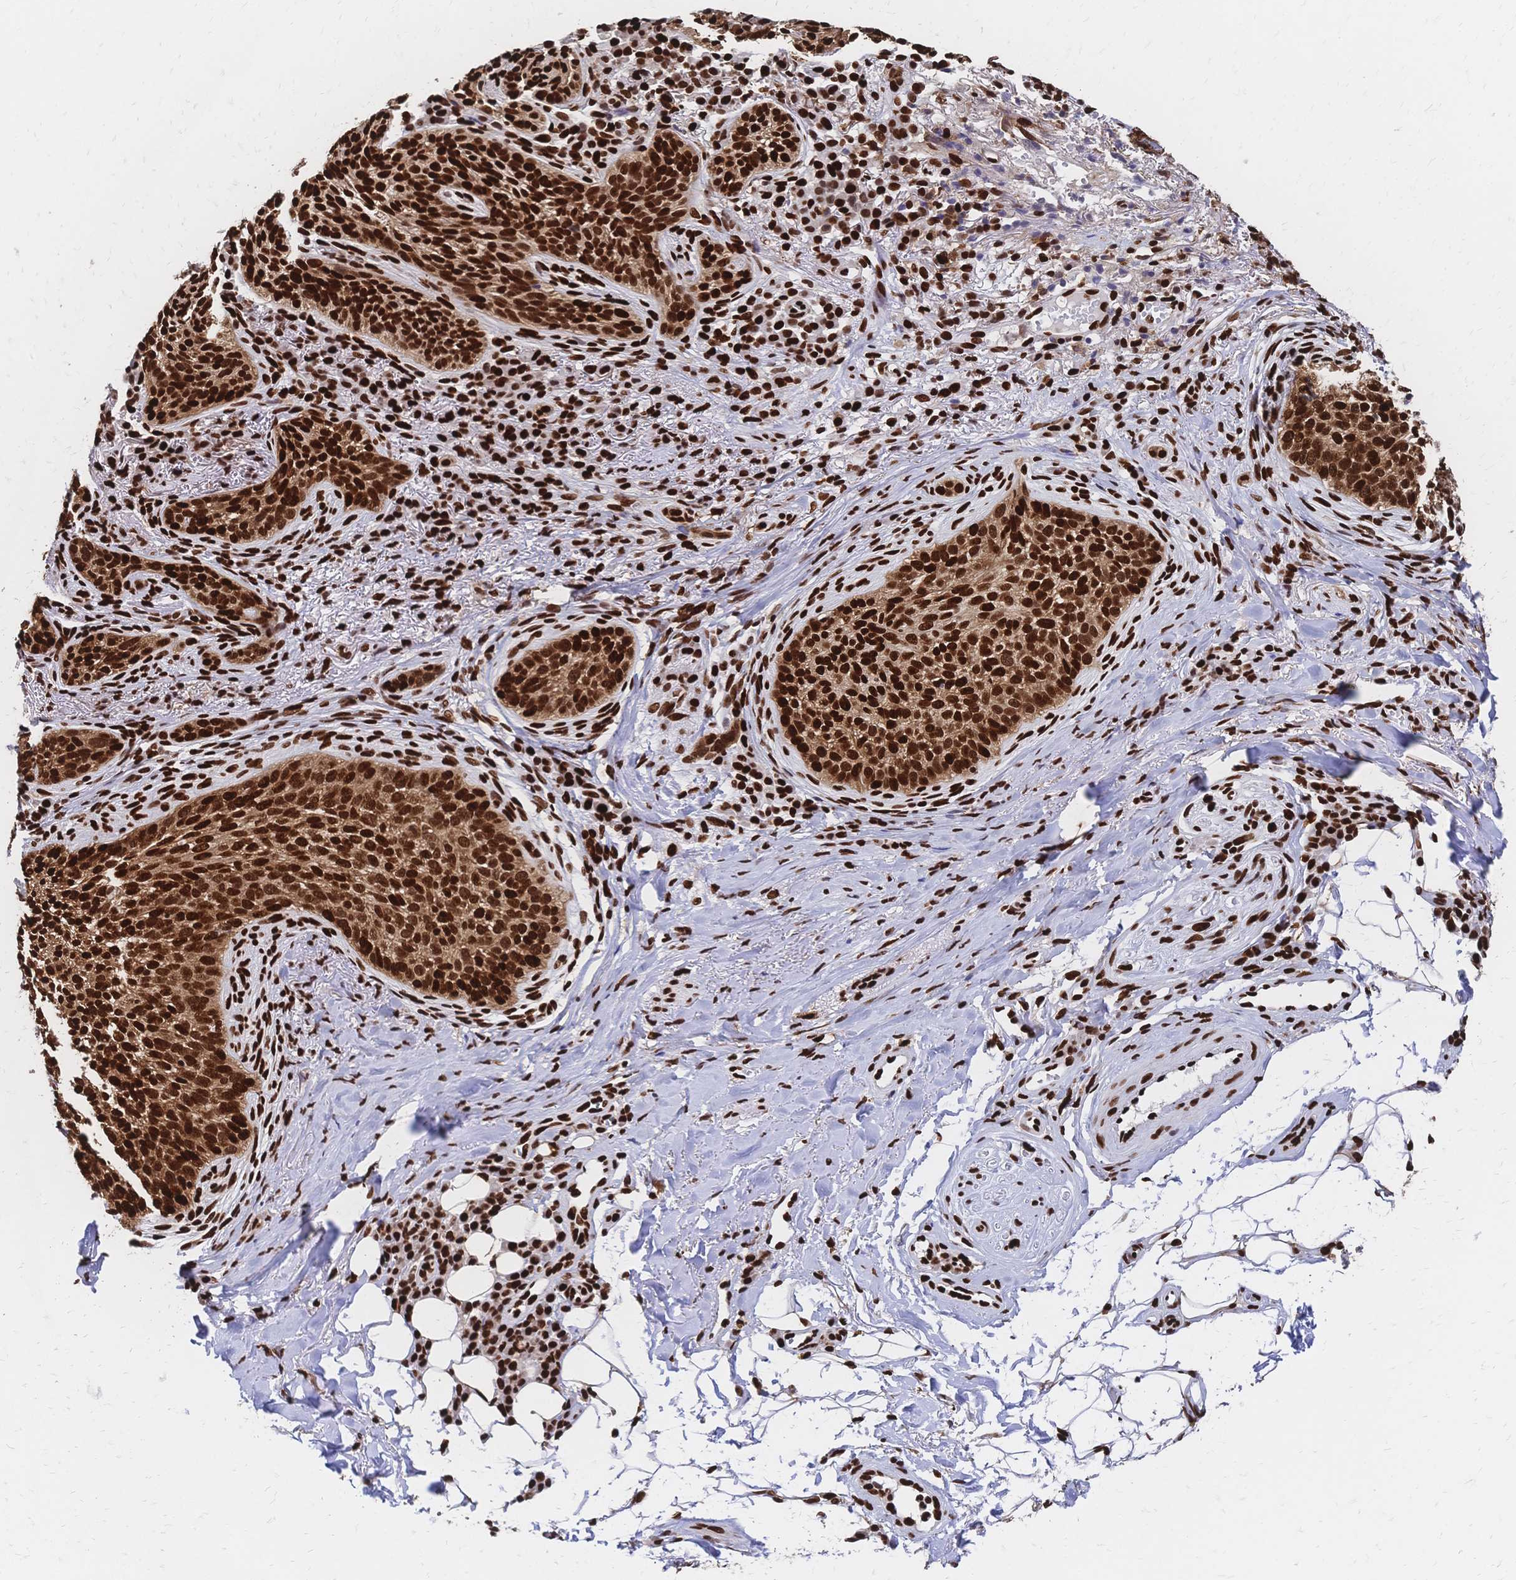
{"staining": {"intensity": "strong", "quantity": ">75%", "location": "nuclear"}, "tissue": "skin cancer", "cell_type": "Tumor cells", "image_type": "cancer", "snomed": [{"axis": "morphology", "description": "Basal cell carcinoma"}, {"axis": "topography", "description": "Skin"}, {"axis": "topography", "description": "Skin of head"}], "caption": "This histopathology image shows immunohistochemistry staining of human skin basal cell carcinoma, with high strong nuclear expression in approximately >75% of tumor cells.", "gene": "HDGF", "patient": {"sex": "male", "age": 62}}